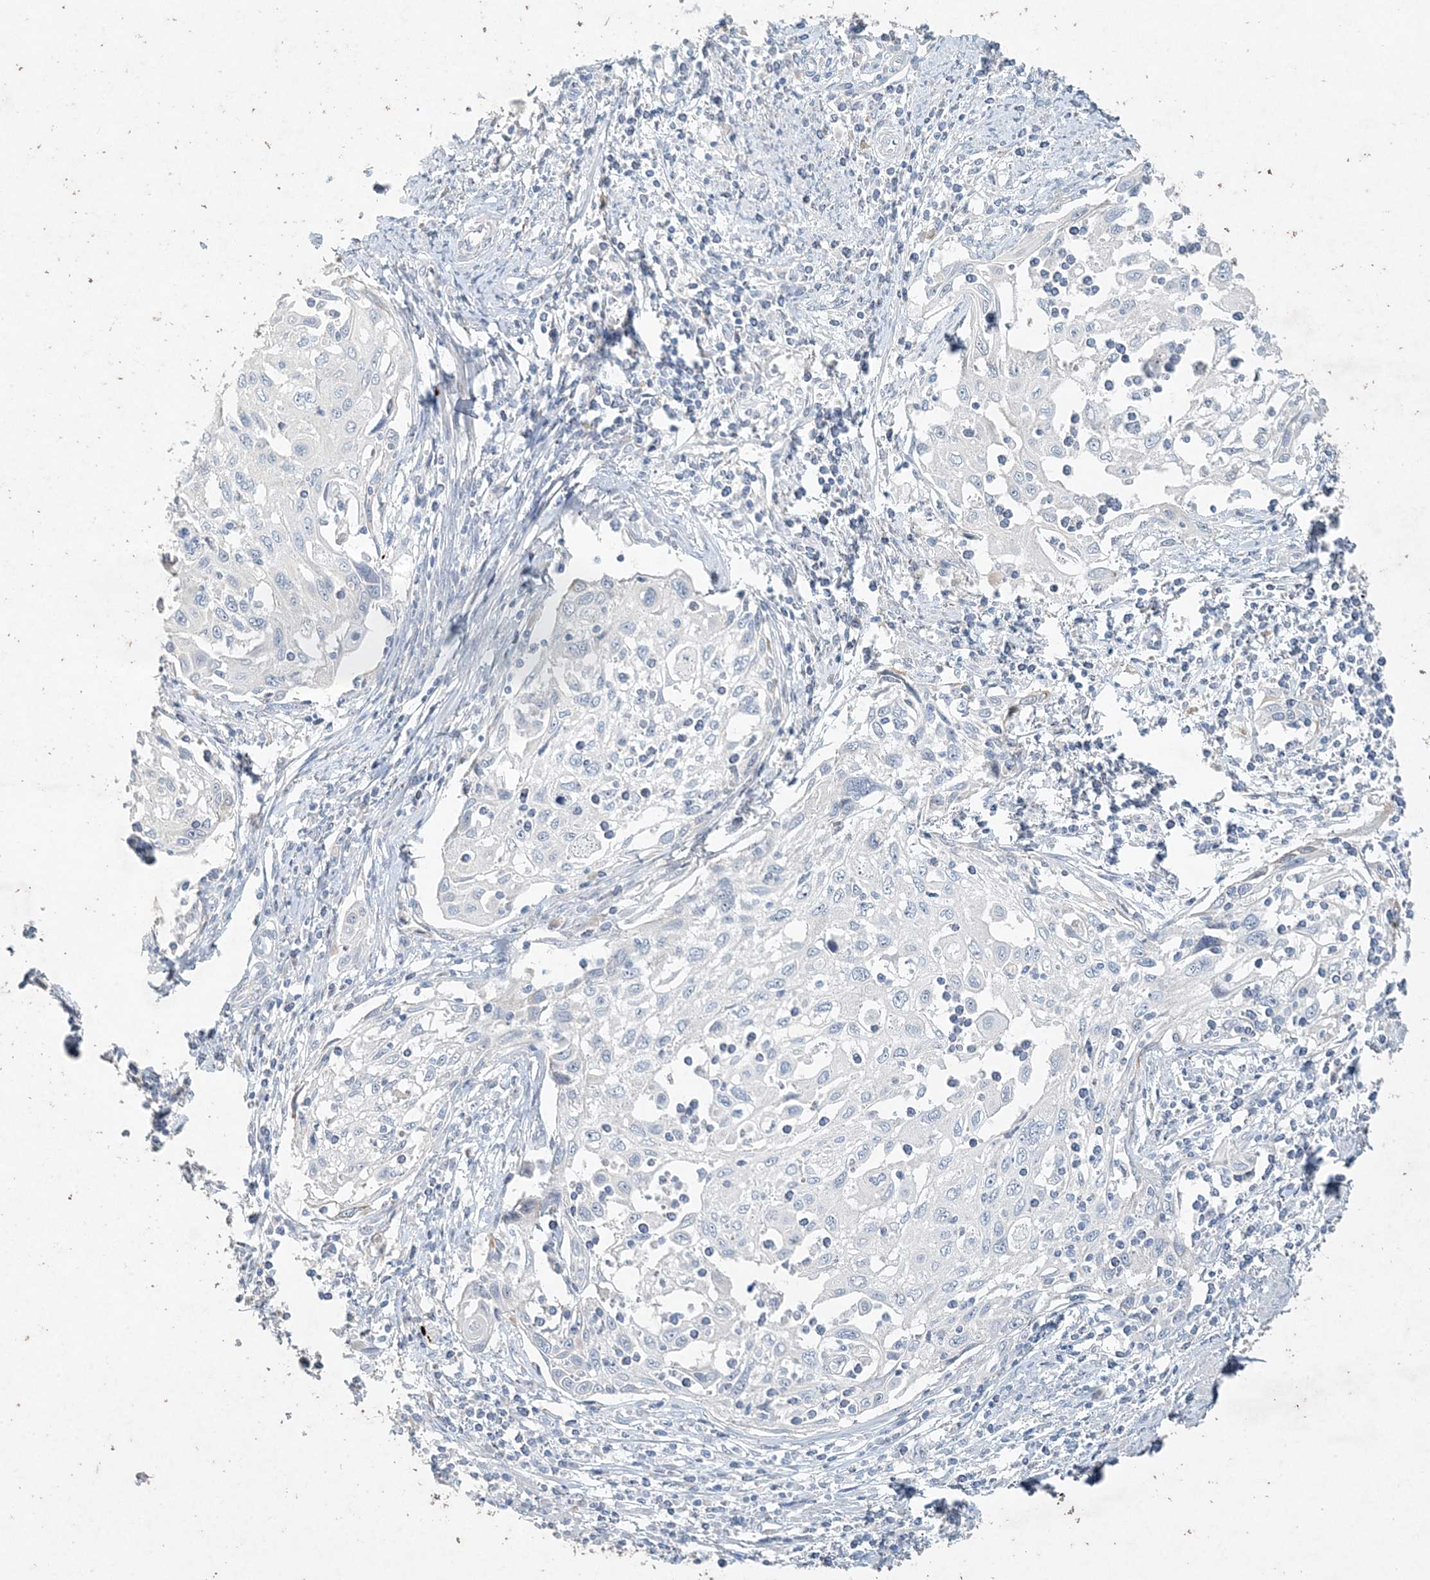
{"staining": {"intensity": "negative", "quantity": "none", "location": "none"}, "tissue": "cervical cancer", "cell_type": "Tumor cells", "image_type": "cancer", "snomed": [{"axis": "morphology", "description": "Squamous cell carcinoma, NOS"}, {"axis": "topography", "description": "Cervix"}], "caption": "IHC histopathology image of neoplastic tissue: cervical cancer stained with DAB demonstrates no significant protein expression in tumor cells.", "gene": "DNAH5", "patient": {"sex": "female", "age": 70}}